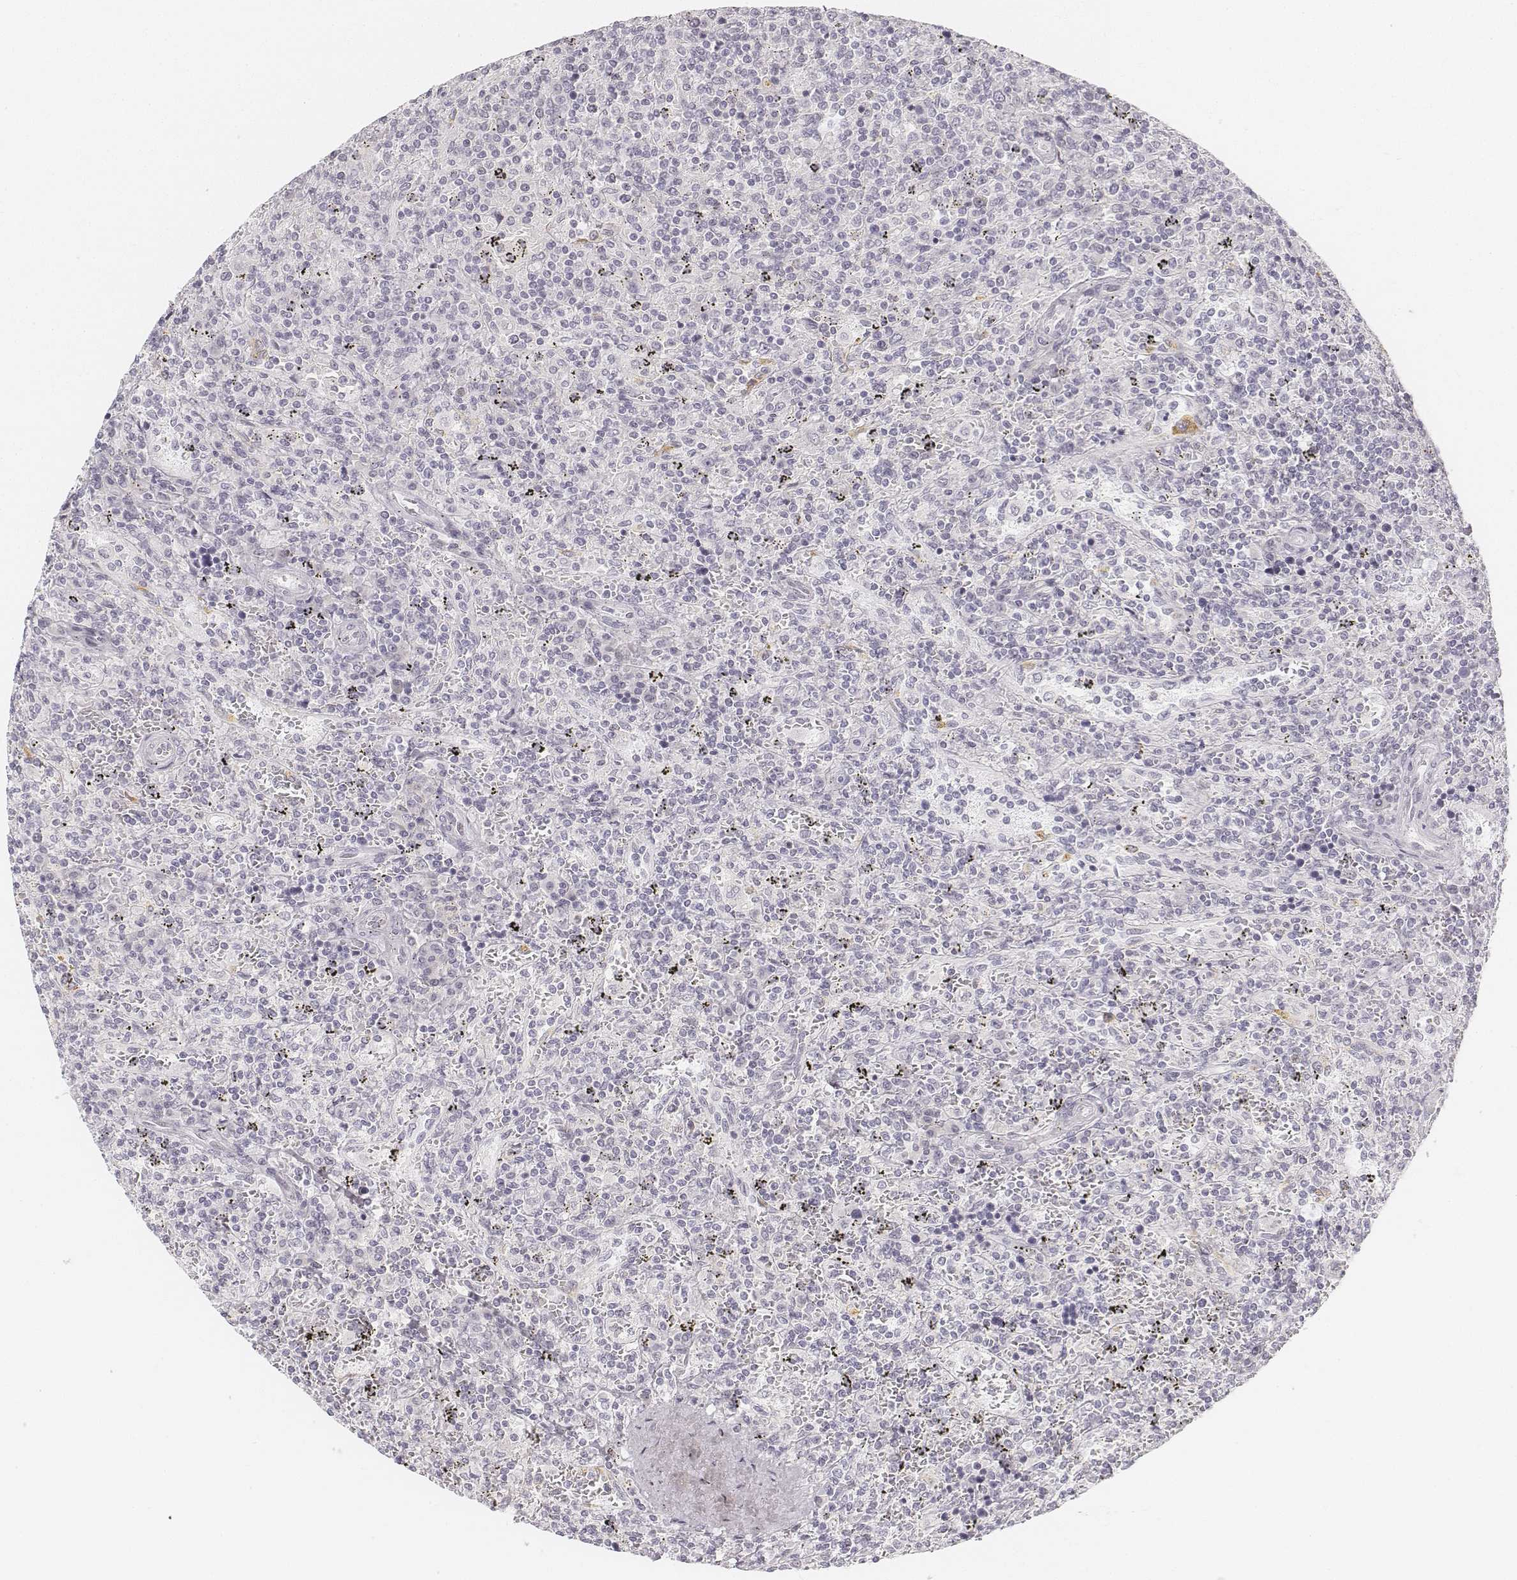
{"staining": {"intensity": "negative", "quantity": "none", "location": "none"}, "tissue": "lymphoma", "cell_type": "Tumor cells", "image_type": "cancer", "snomed": [{"axis": "morphology", "description": "Malignant lymphoma, non-Hodgkin's type, Low grade"}, {"axis": "topography", "description": "Spleen"}], "caption": "Tumor cells are negative for brown protein staining in malignant lymphoma, non-Hodgkin's type (low-grade).", "gene": "KRTAP2-1", "patient": {"sex": "male", "age": 62}}